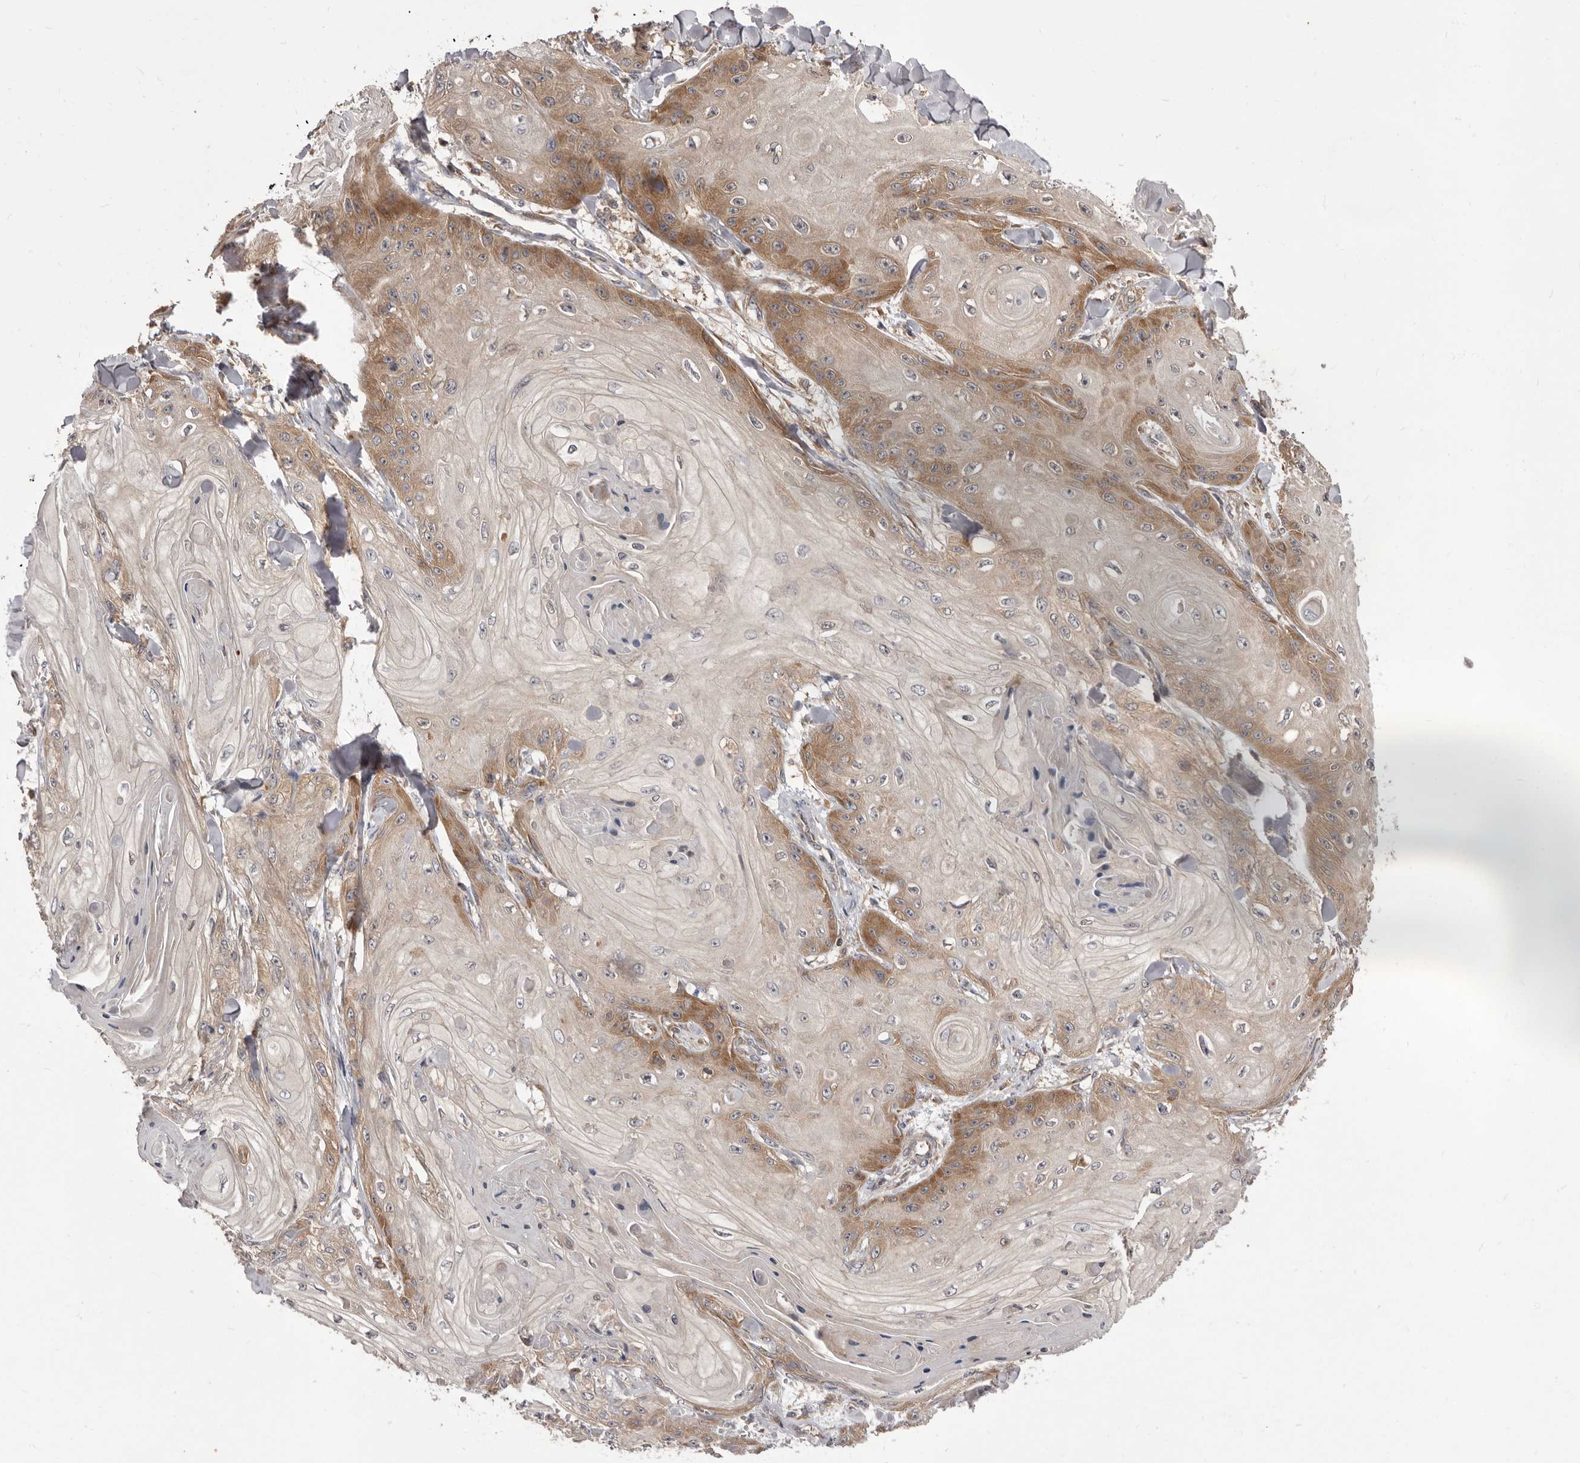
{"staining": {"intensity": "moderate", "quantity": "25%-75%", "location": "cytoplasmic/membranous"}, "tissue": "skin cancer", "cell_type": "Tumor cells", "image_type": "cancer", "snomed": [{"axis": "morphology", "description": "Squamous cell carcinoma, NOS"}, {"axis": "topography", "description": "Skin"}], "caption": "A micrograph of skin cancer stained for a protein displays moderate cytoplasmic/membranous brown staining in tumor cells.", "gene": "HBS1L", "patient": {"sex": "male", "age": 74}}